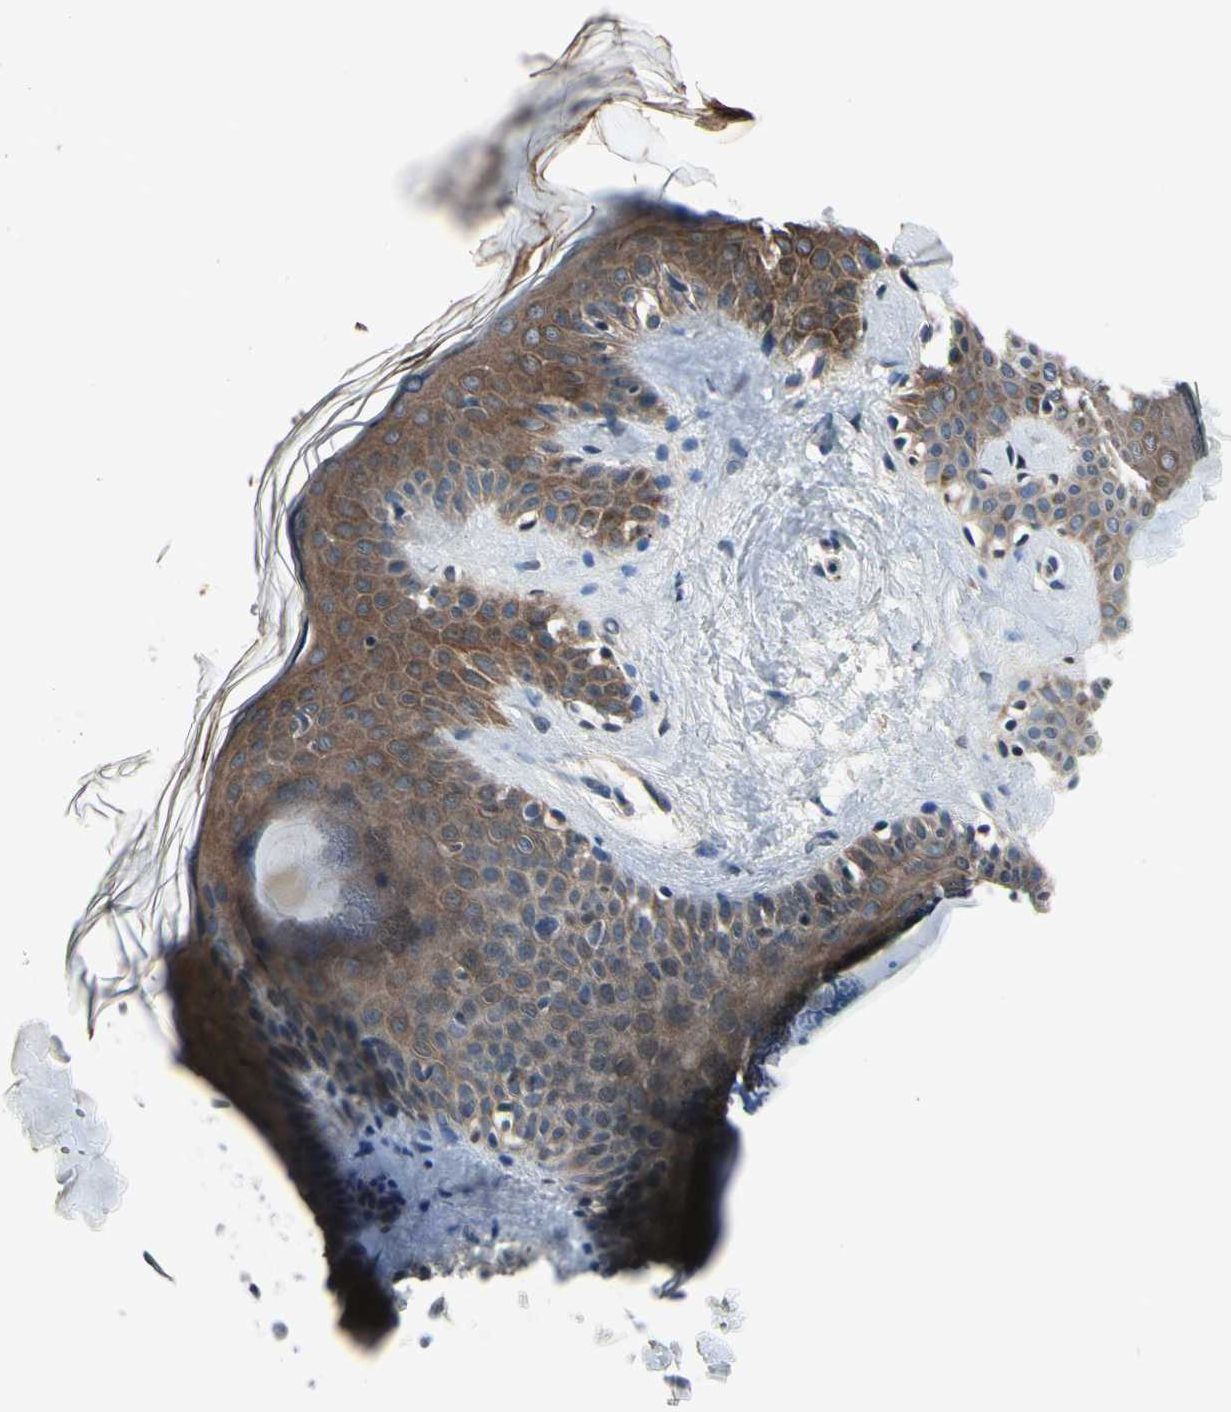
{"staining": {"intensity": "weak", "quantity": "25%-75%", "location": "cytoplasmic/membranous"}, "tissue": "skin", "cell_type": "Fibroblasts", "image_type": "normal", "snomed": [{"axis": "morphology", "description": "Normal tissue, NOS"}, {"axis": "topography", "description": "Skin"}], "caption": "Weak cytoplasmic/membranous expression is appreciated in approximately 25%-75% of fibroblasts in normal skin. The staining was performed using DAB (3,3'-diaminobenzidine), with brown indicating positive protein expression. Nuclei are stained blue with hematoxylin.", "gene": "MBTPS2", "patient": {"sex": "male", "age": 67}}